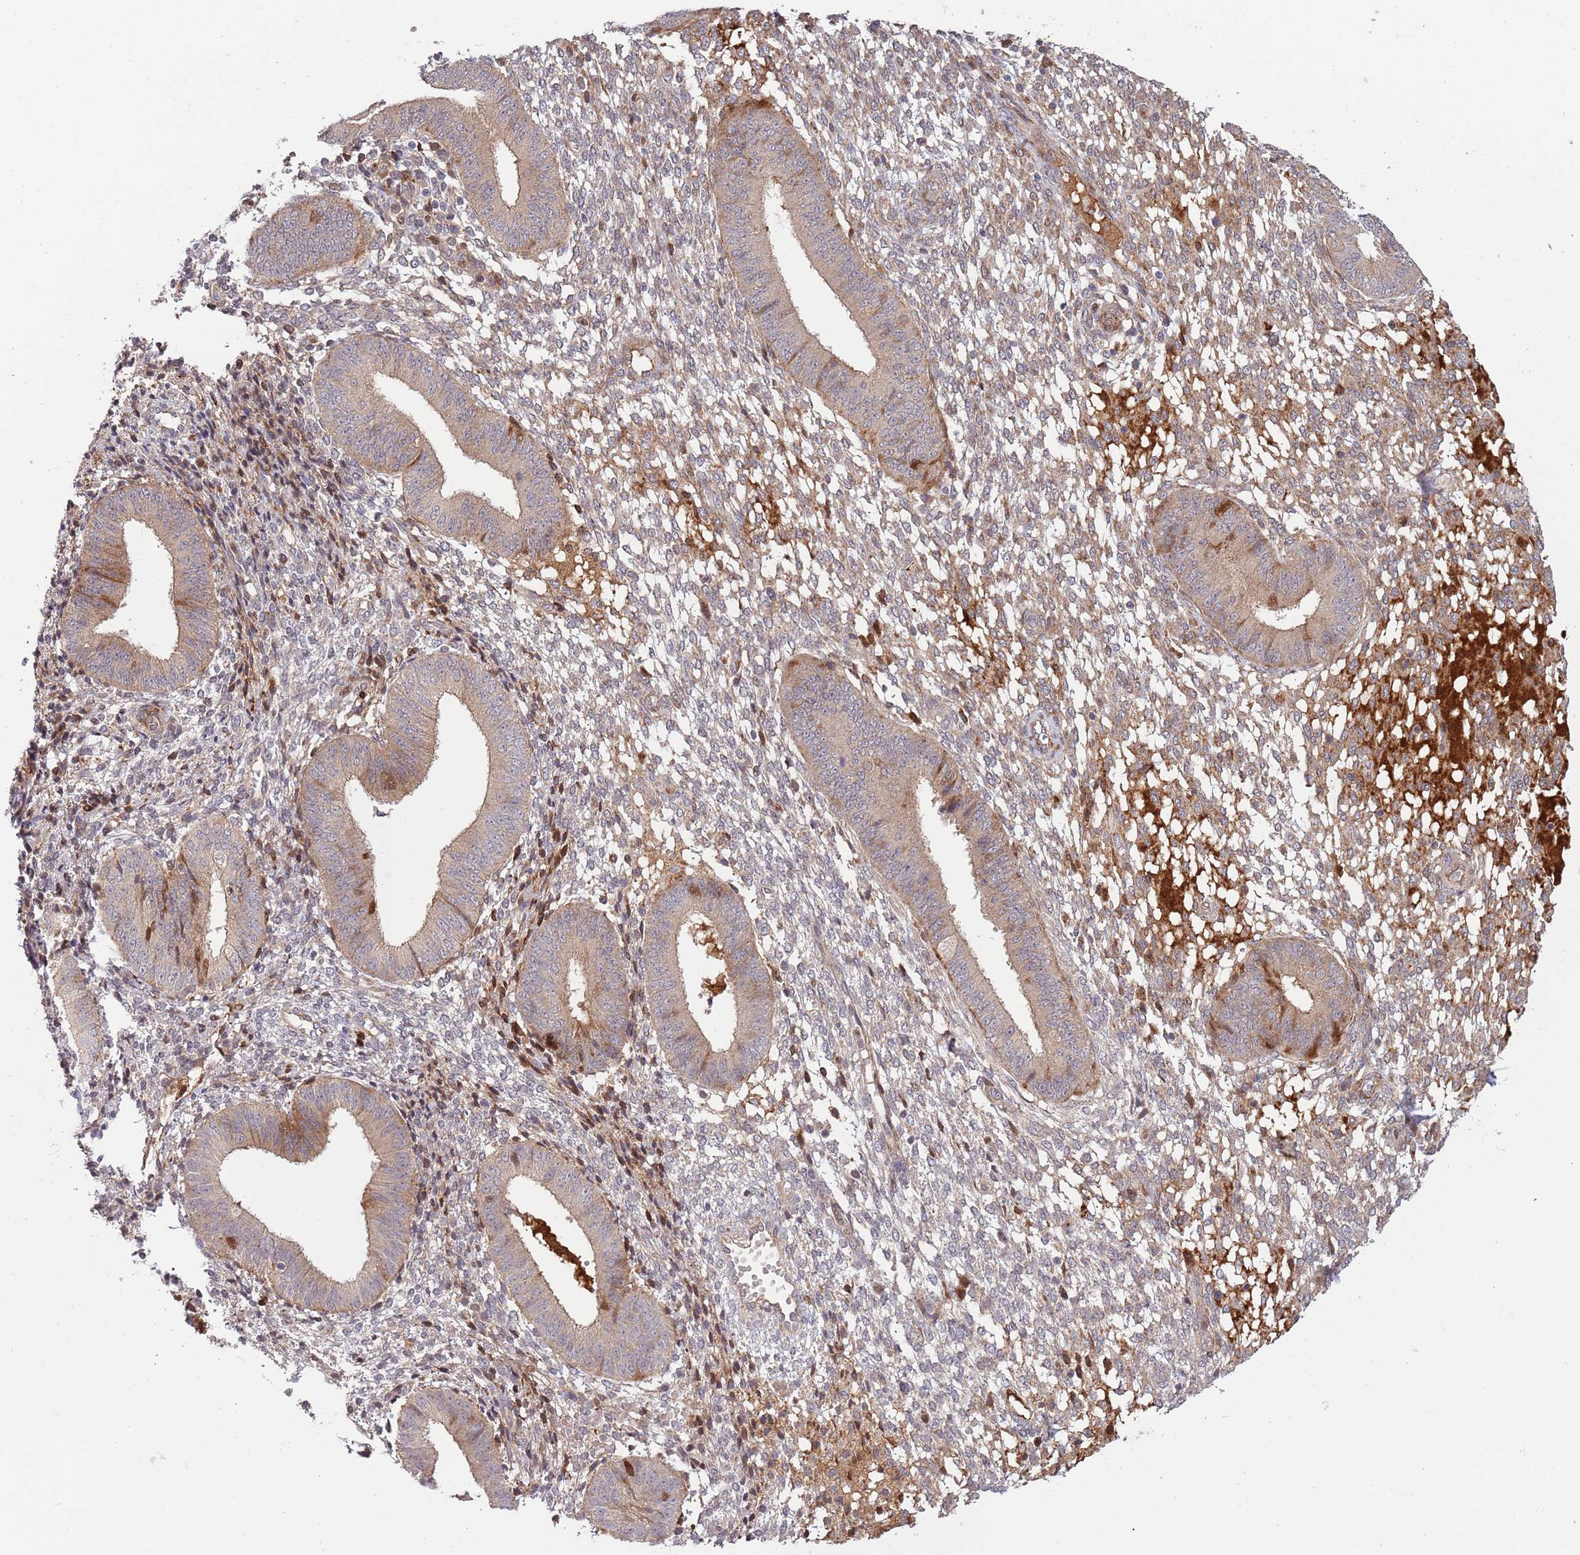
{"staining": {"intensity": "moderate", "quantity": "25%-75%", "location": "cytoplasmic/membranous"}, "tissue": "endometrium", "cell_type": "Cells in endometrial stroma", "image_type": "normal", "snomed": [{"axis": "morphology", "description": "Normal tissue, NOS"}, {"axis": "topography", "description": "Endometrium"}], "caption": "Immunohistochemistry (DAB (3,3'-diaminobenzidine)) staining of unremarkable human endometrium demonstrates moderate cytoplasmic/membranous protein positivity in approximately 25%-75% of cells in endometrial stroma. The protein is stained brown, and the nuclei are stained in blue (DAB (3,3'-diaminobenzidine) IHC with brightfield microscopy, high magnification).", "gene": "NT5DC4", "patient": {"sex": "female", "age": 49}}